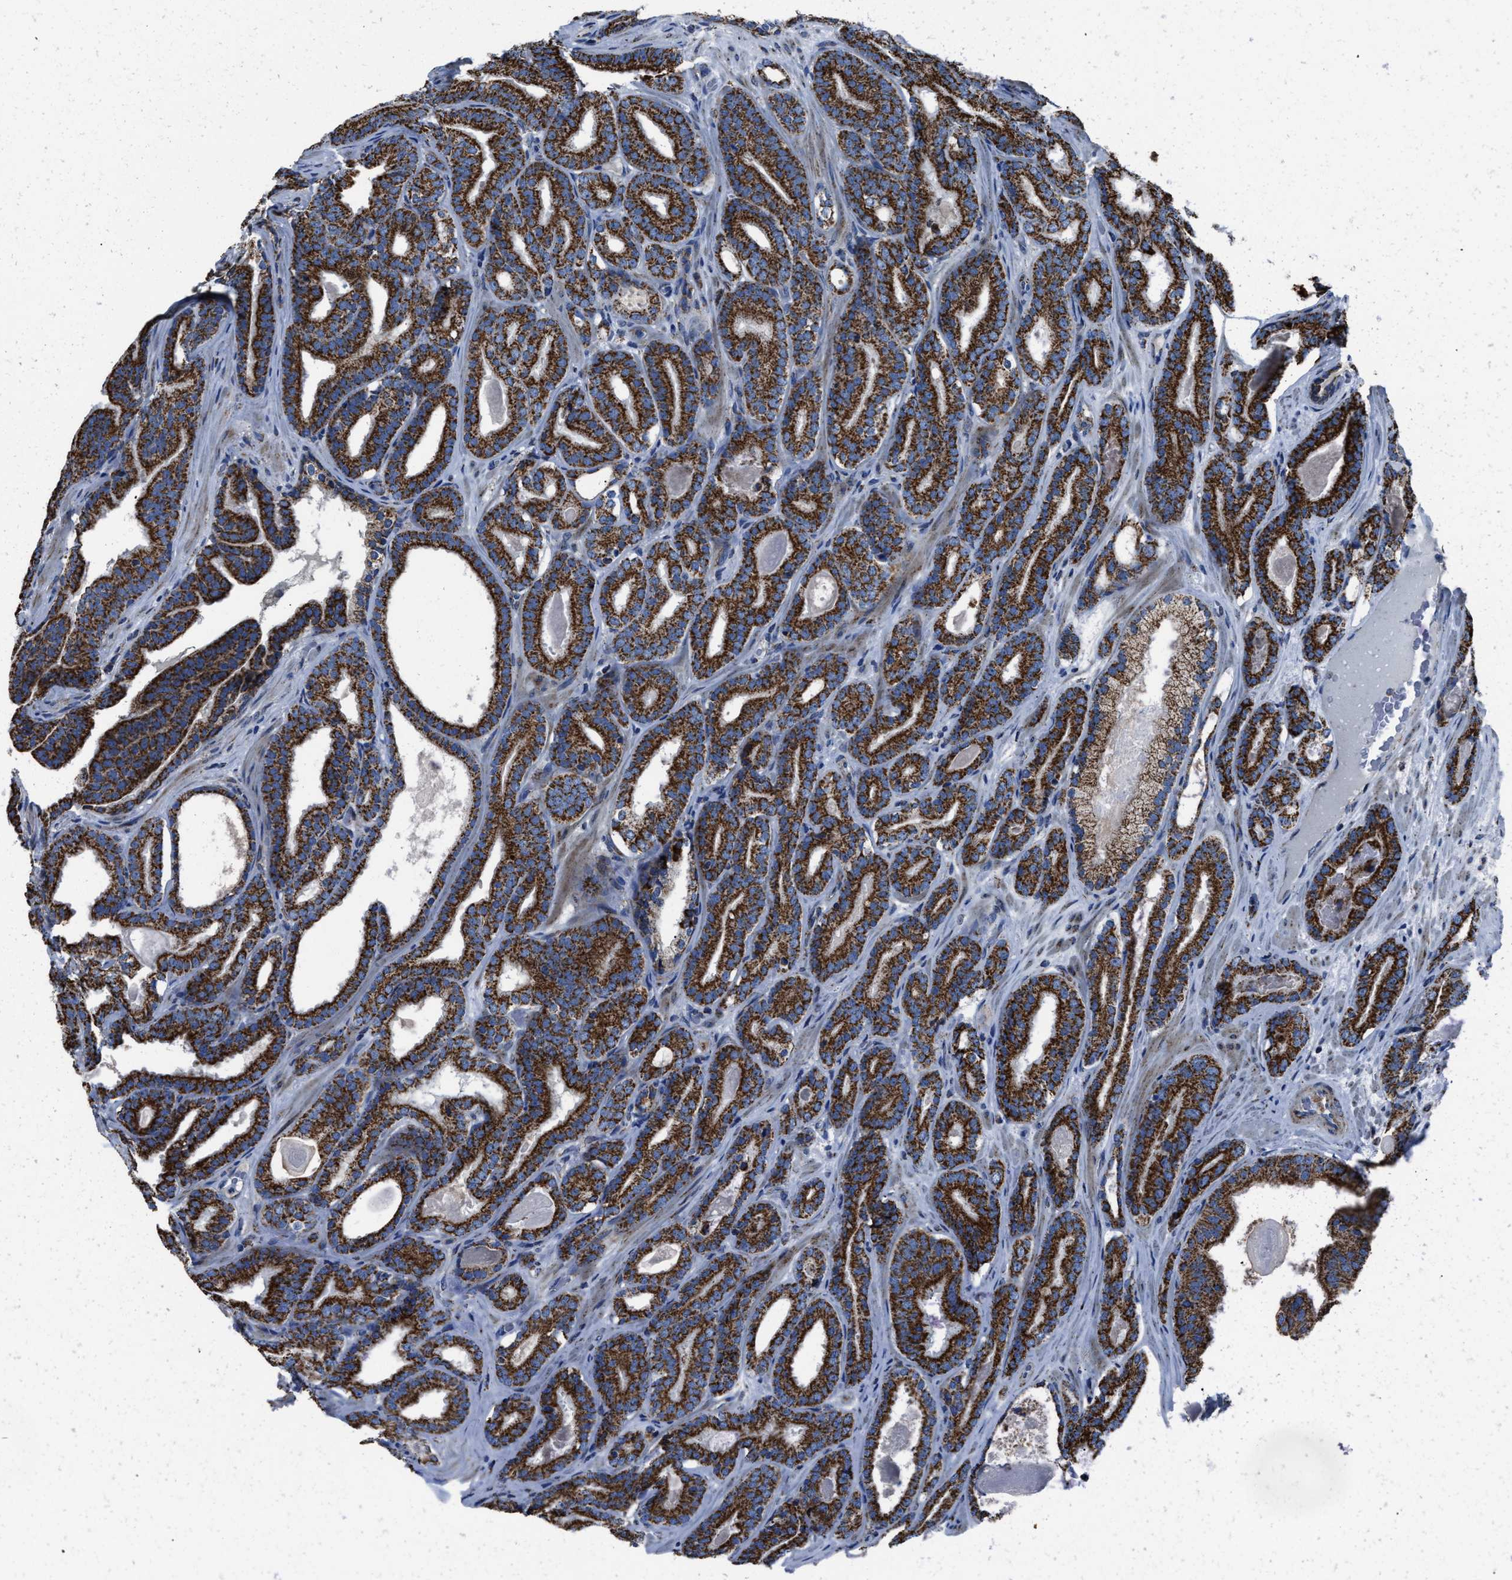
{"staining": {"intensity": "strong", "quantity": ">75%", "location": "cytoplasmic/membranous"}, "tissue": "prostate cancer", "cell_type": "Tumor cells", "image_type": "cancer", "snomed": [{"axis": "morphology", "description": "Adenocarcinoma, High grade"}, {"axis": "topography", "description": "Prostate"}], "caption": "Strong cytoplasmic/membranous staining for a protein is identified in about >75% of tumor cells of prostate cancer (adenocarcinoma (high-grade)) using immunohistochemistry (IHC).", "gene": "NSD3", "patient": {"sex": "male", "age": 60}}